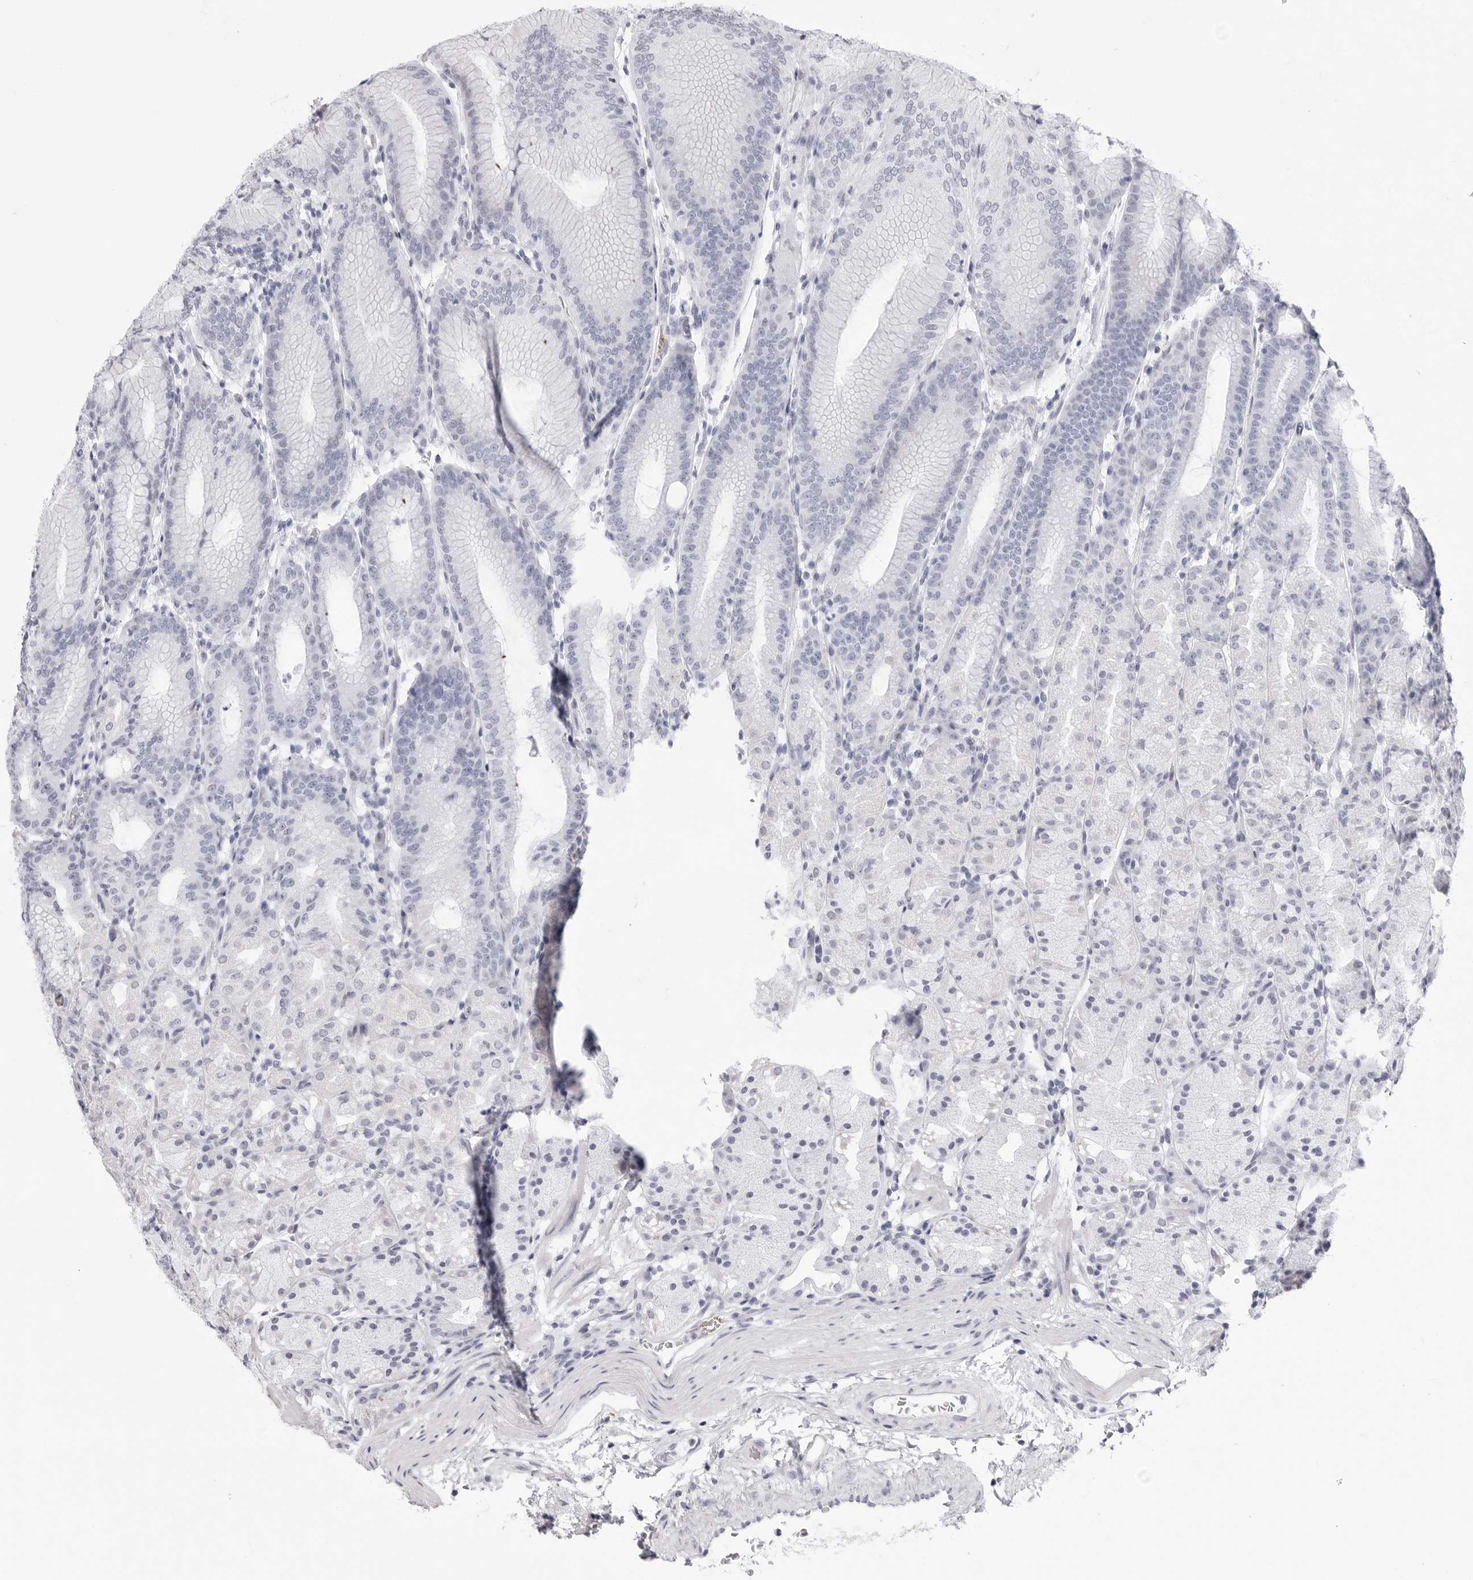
{"staining": {"intensity": "negative", "quantity": "none", "location": "none"}, "tissue": "stomach", "cell_type": "Glandular cells", "image_type": "normal", "snomed": [{"axis": "morphology", "description": "Normal tissue, NOS"}, {"axis": "topography", "description": "Stomach, upper"}], "caption": "There is no significant staining in glandular cells of stomach. The staining is performed using DAB brown chromogen with nuclei counter-stained in using hematoxylin.", "gene": "TSSK1B", "patient": {"sex": "male", "age": 48}}